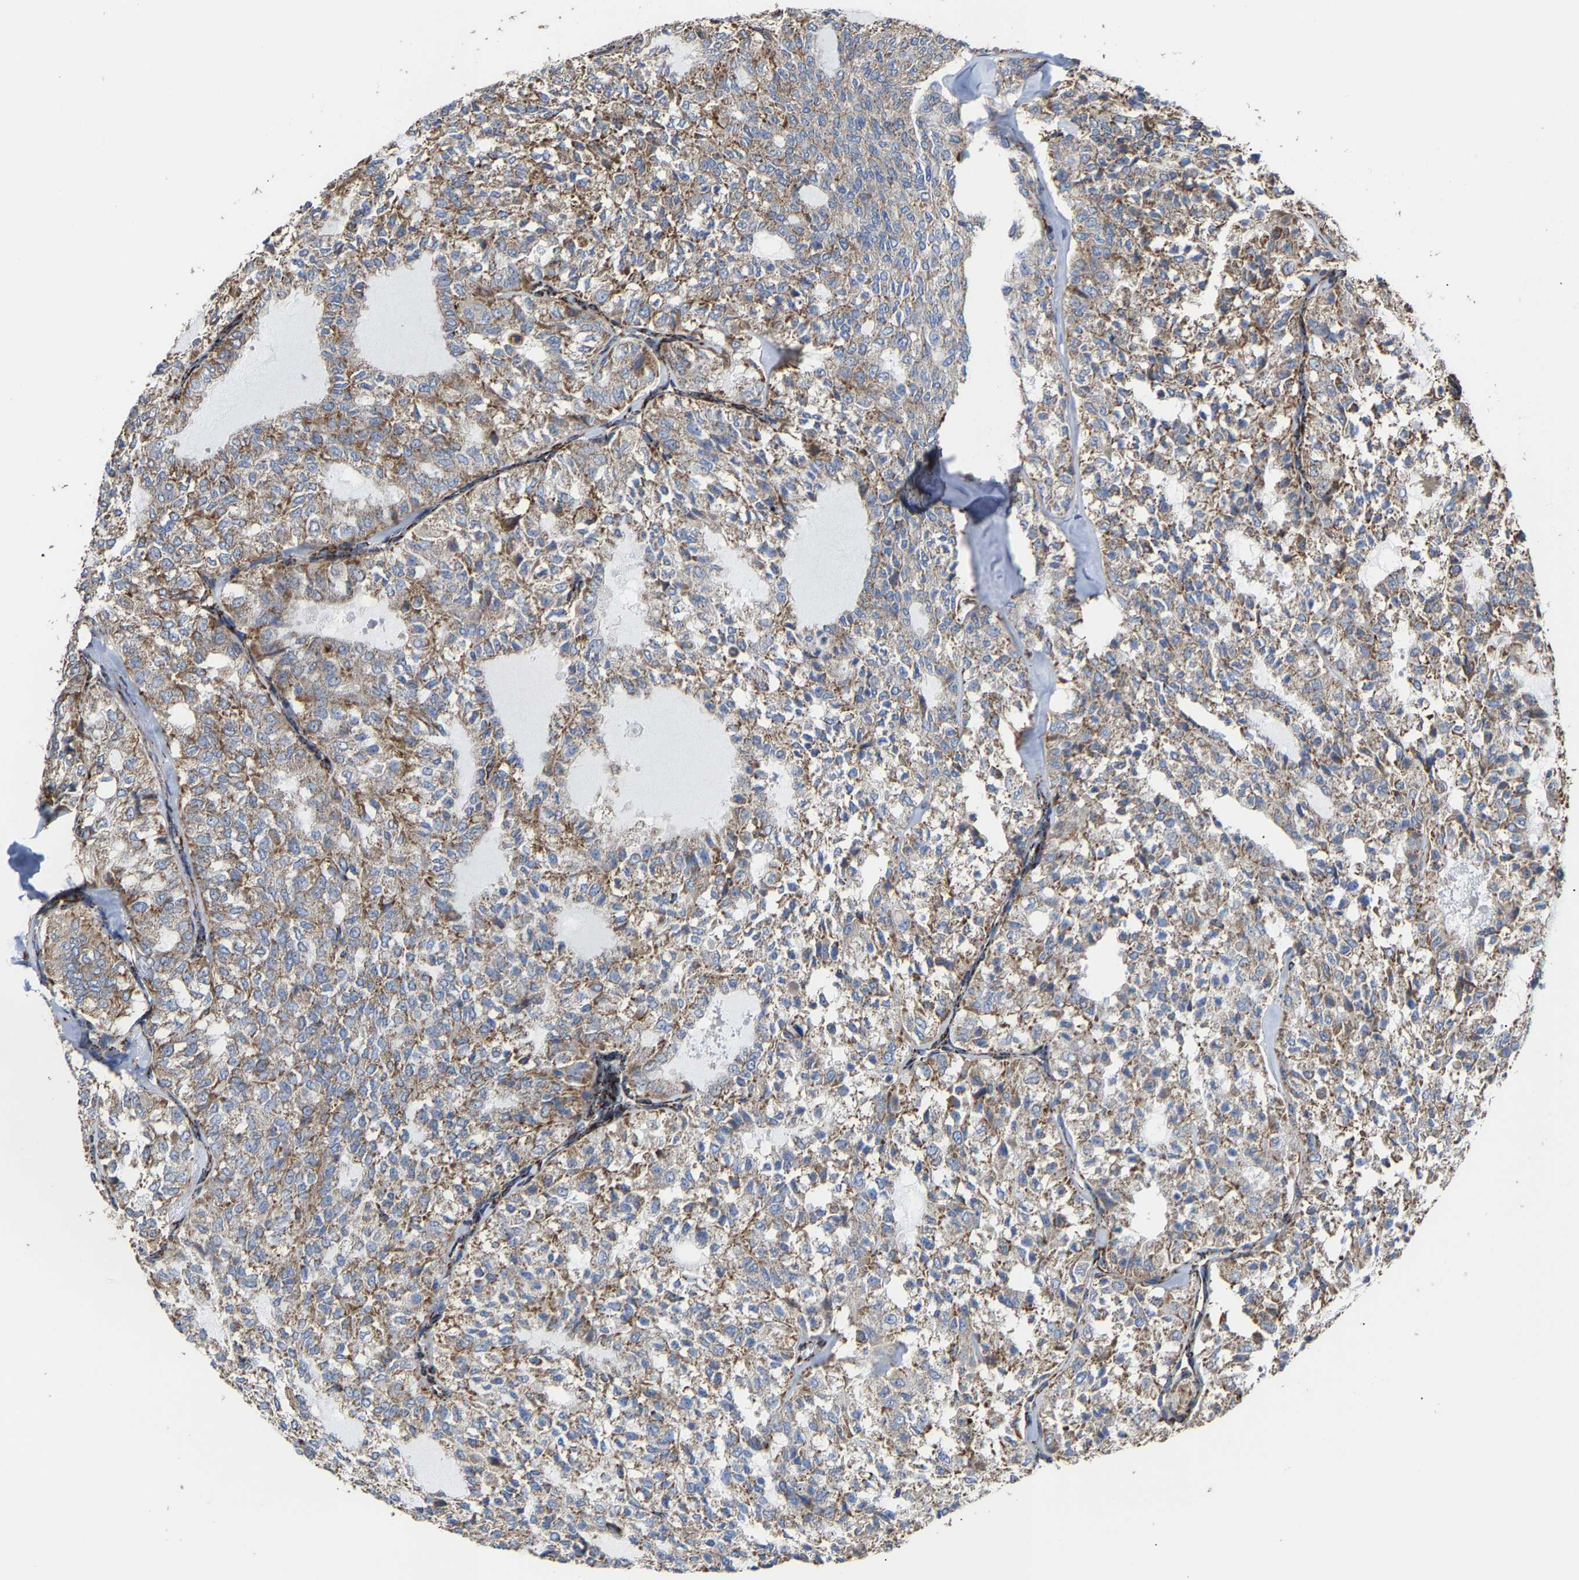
{"staining": {"intensity": "moderate", "quantity": ">75%", "location": "cytoplasmic/membranous"}, "tissue": "thyroid cancer", "cell_type": "Tumor cells", "image_type": "cancer", "snomed": [{"axis": "morphology", "description": "Follicular adenoma carcinoma, NOS"}, {"axis": "topography", "description": "Thyroid gland"}], "caption": "Immunohistochemistry (IHC) (DAB) staining of human thyroid cancer (follicular adenoma carcinoma) shows moderate cytoplasmic/membranous protein expression in about >75% of tumor cells.", "gene": "NDUFV3", "patient": {"sex": "male", "age": 75}}